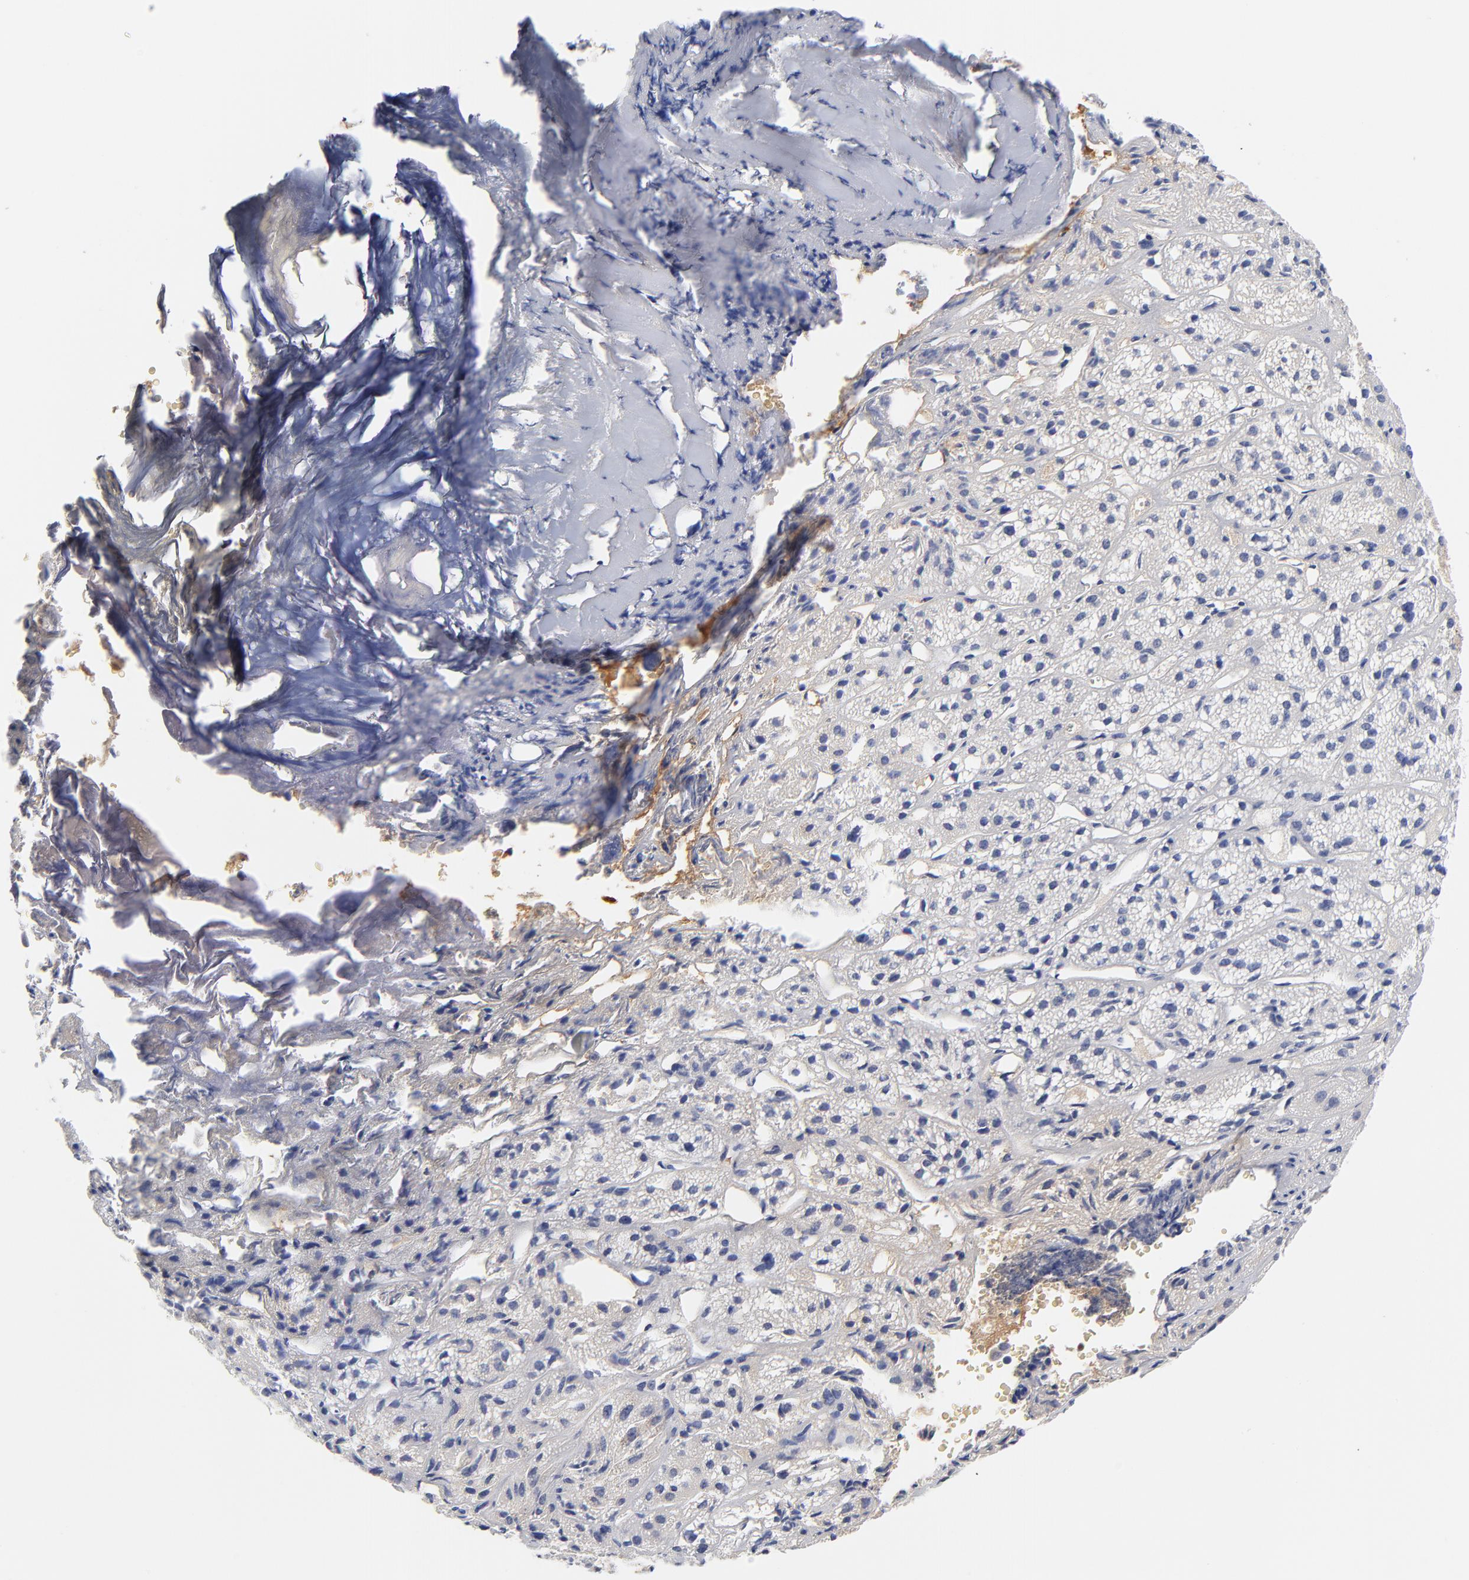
{"staining": {"intensity": "weak", "quantity": "<25%", "location": "cytoplasmic/membranous"}, "tissue": "adrenal gland", "cell_type": "Glandular cells", "image_type": "normal", "snomed": [{"axis": "morphology", "description": "Normal tissue, NOS"}, {"axis": "topography", "description": "Adrenal gland"}], "caption": "This is a micrograph of immunohistochemistry staining of unremarkable adrenal gland, which shows no expression in glandular cells.", "gene": "IGLV3", "patient": {"sex": "female", "age": 71}}